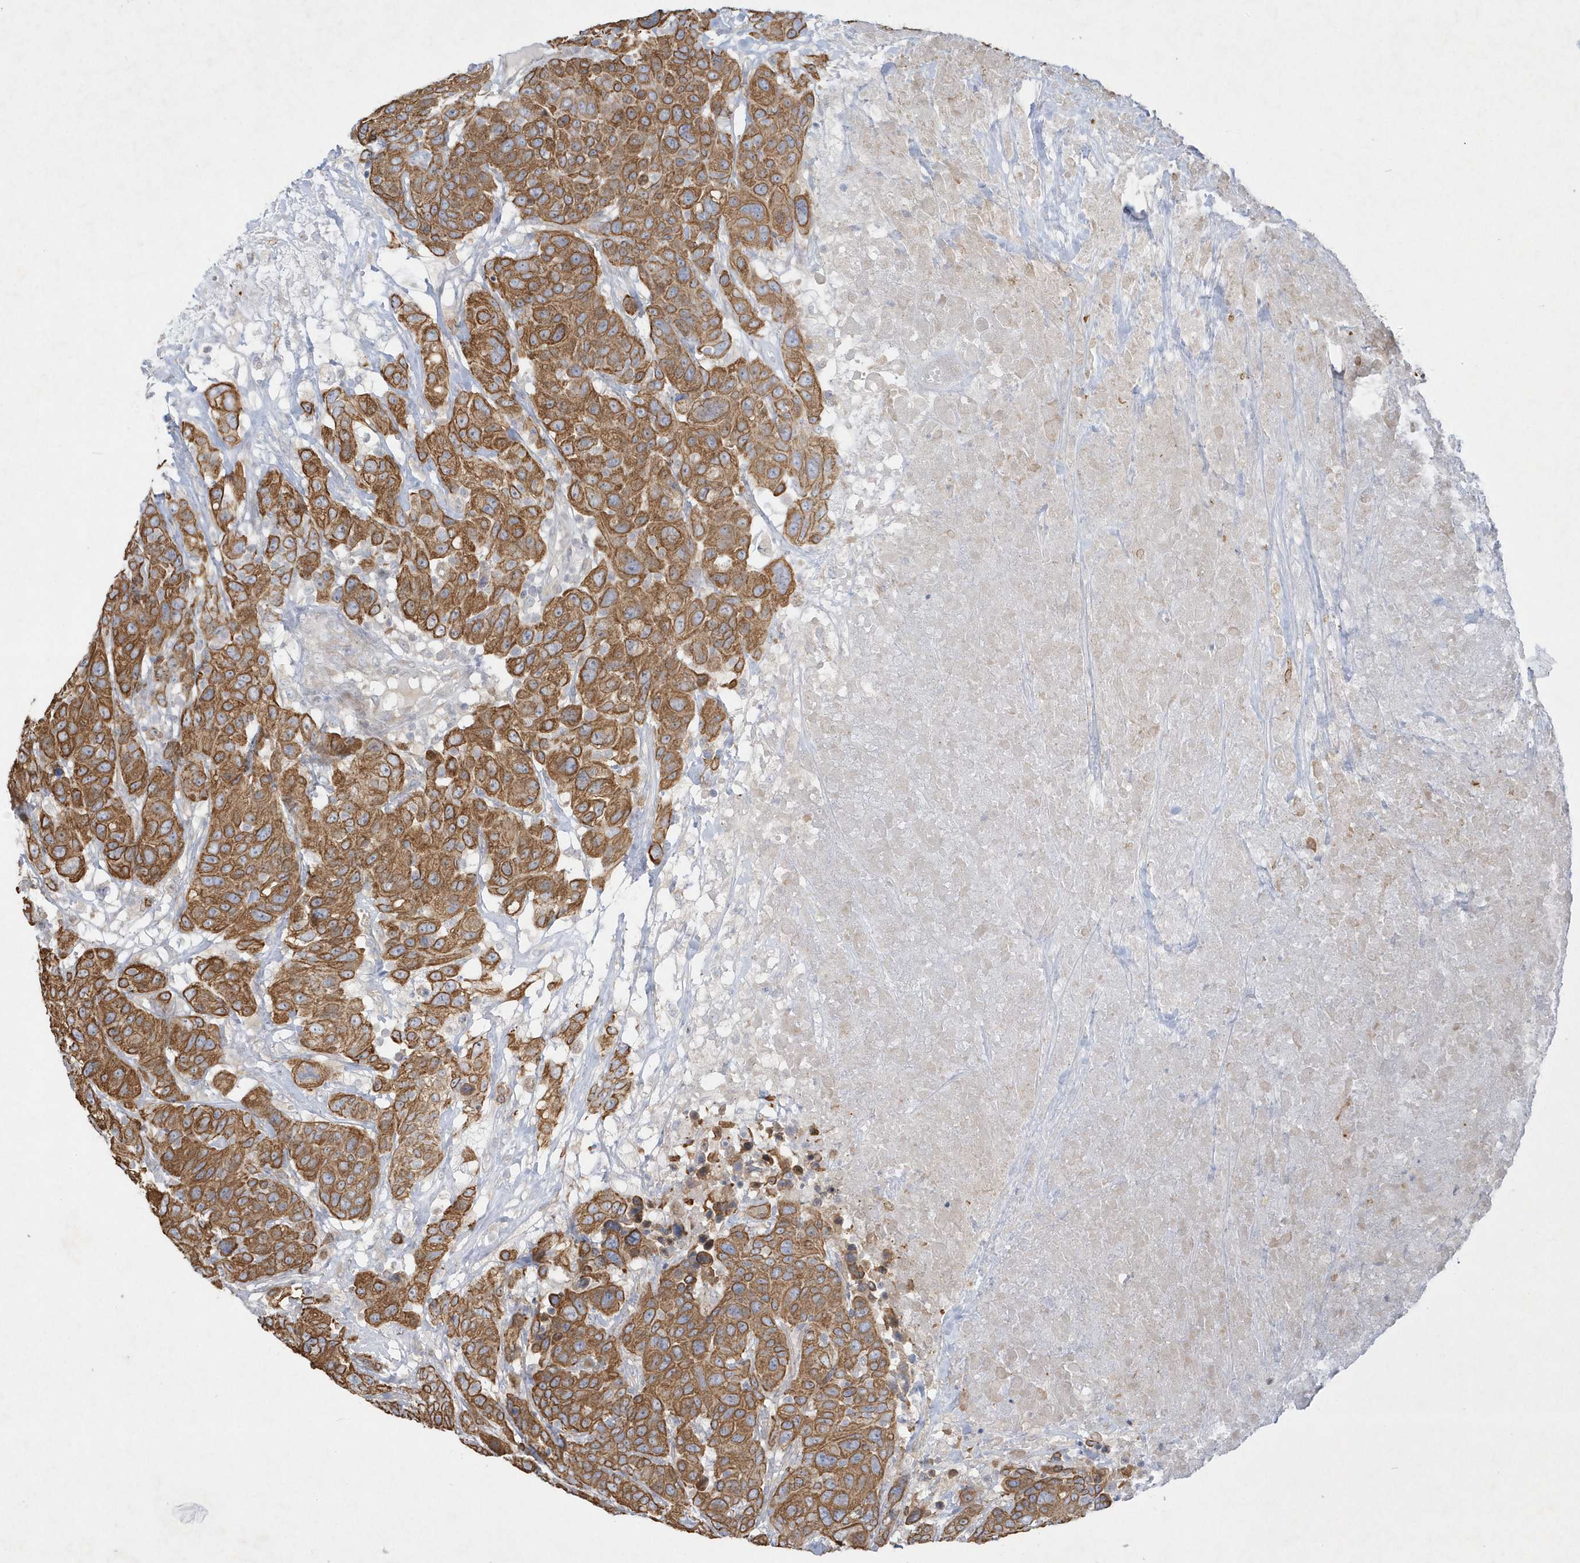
{"staining": {"intensity": "moderate", "quantity": ">75%", "location": "cytoplasmic/membranous"}, "tissue": "breast cancer", "cell_type": "Tumor cells", "image_type": "cancer", "snomed": [{"axis": "morphology", "description": "Duct carcinoma"}, {"axis": "topography", "description": "Breast"}], "caption": "A high-resolution histopathology image shows immunohistochemistry (IHC) staining of breast cancer, which exhibits moderate cytoplasmic/membranous staining in about >75% of tumor cells.", "gene": "LARS1", "patient": {"sex": "female", "age": 37}}